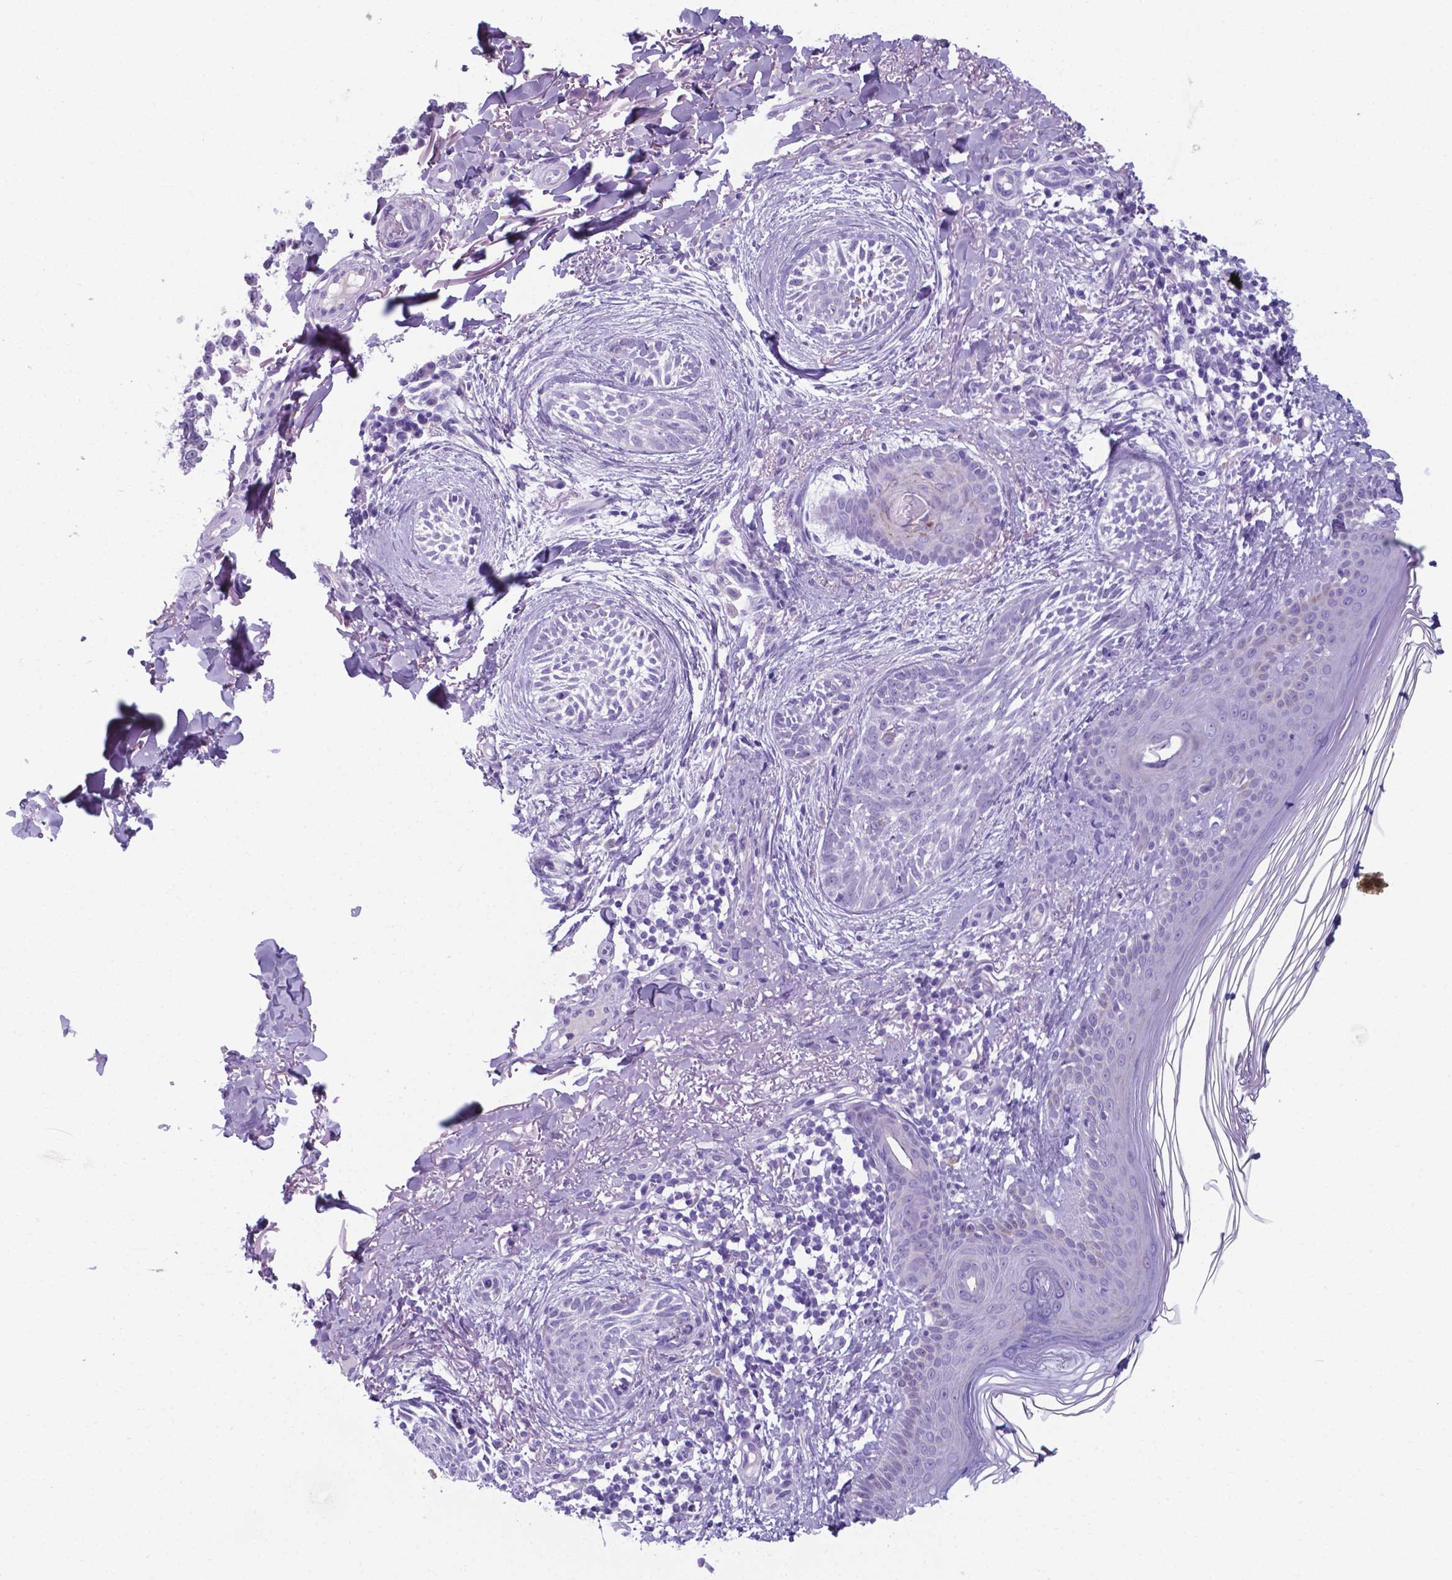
{"staining": {"intensity": "negative", "quantity": "none", "location": "none"}, "tissue": "skin cancer", "cell_type": "Tumor cells", "image_type": "cancer", "snomed": [{"axis": "morphology", "description": "Basal cell carcinoma"}, {"axis": "topography", "description": "Skin"}], "caption": "Tumor cells are negative for brown protein staining in basal cell carcinoma (skin).", "gene": "AP5B1", "patient": {"sex": "female", "age": 68}}